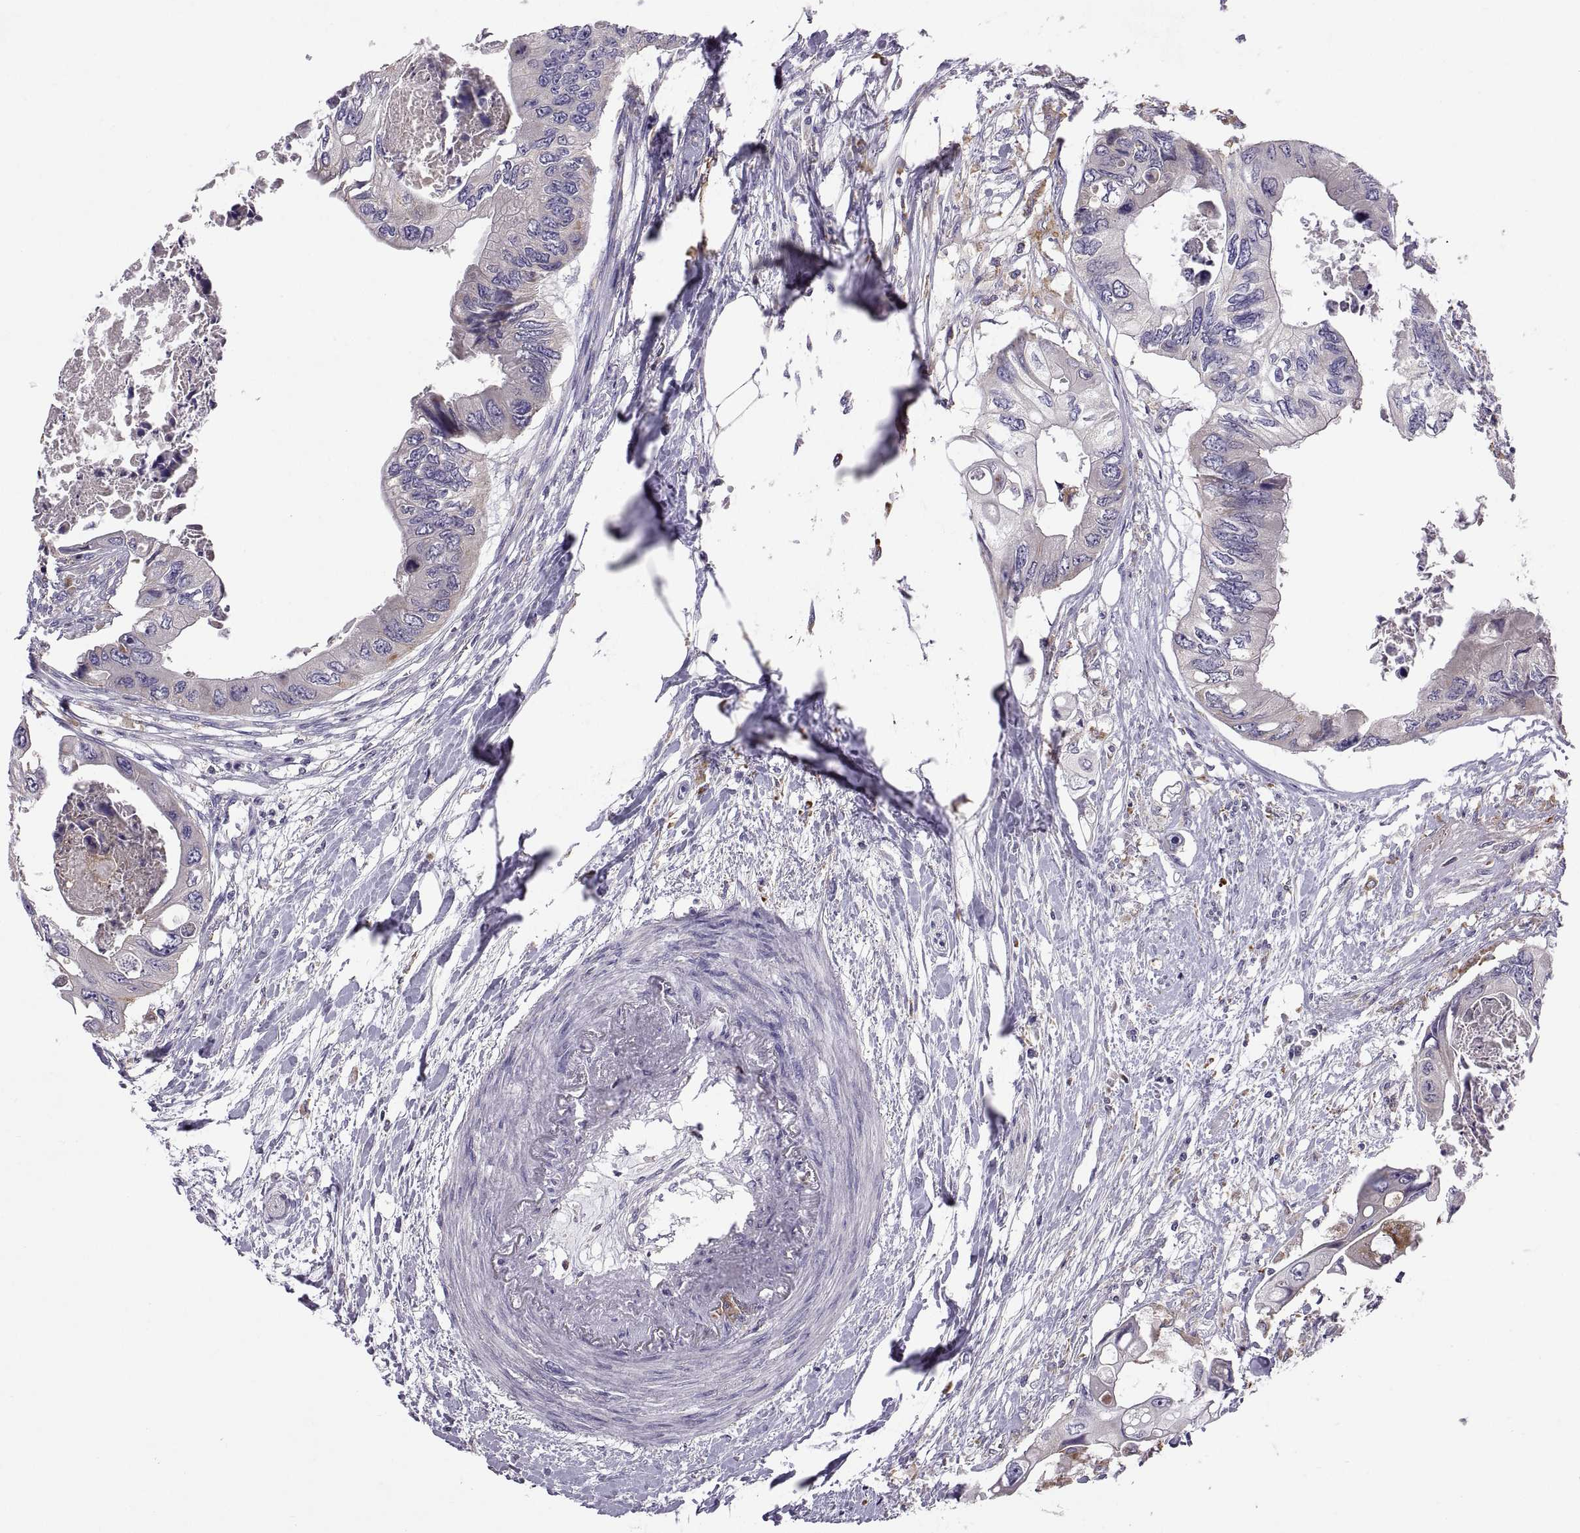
{"staining": {"intensity": "negative", "quantity": "none", "location": "none"}, "tissue": "colorectal cancer", "cell_type": "Tumor cells", "image_type": "cancer", "snomed": [{"axis": "morphology", "description": "Adenocarcinoma, NOS"}, {"axis": "topography", "description": "Rectum"}], "caption": "IHC of human colorectal adenocarcinoma demonstrates no staining in tumor cells.", "gene": "ARSL", "patient": {"sex": "male", "age": 63}}